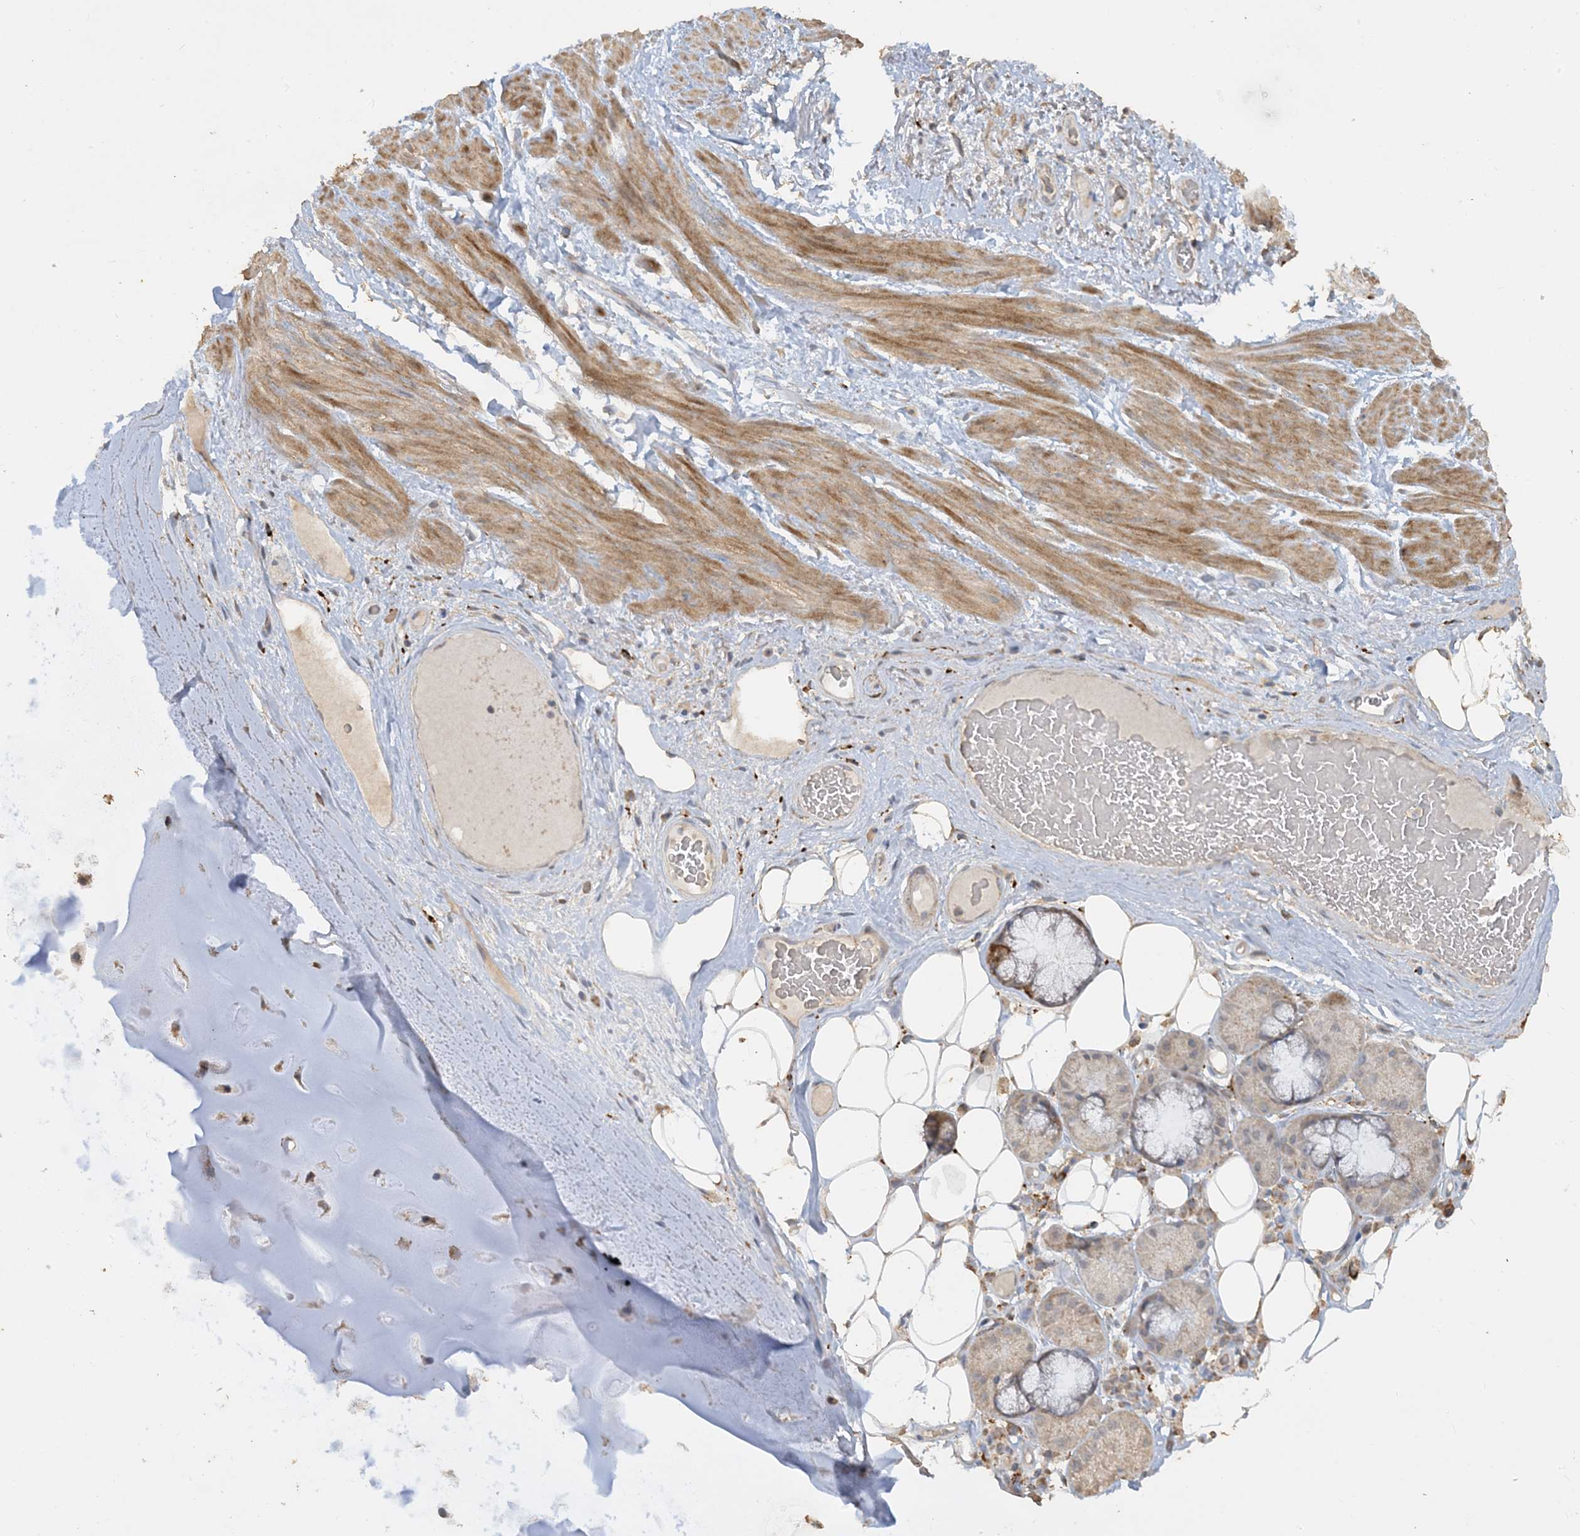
{"staining": {"intensity": "moderate", "quantity": "25%-75%", "location": "cytoplasmic/membranous"}, "tissue": "adipose tissue", "cell_type": "Adipocytes", "image_type": "normal", "snomed": [{"axis": "morphology", "description": "Normal tissue, NOS"}, {"axis": "morphology", "description": "Squamous cell carcinoma, NOS"}, {"axis": "topography", "description": "Lymph node"}, {"axis": "topography", "description": "Bronchus"}, {"axis": "topography", "description": "Lung"}], "caption": "A brown stain shows moderate cytoplasmic/membranous staining of a protein in adipocytes of normal adipose tissue.", "gene": "SFMBT2", "patient": {"sex": "male", "age": 66}}